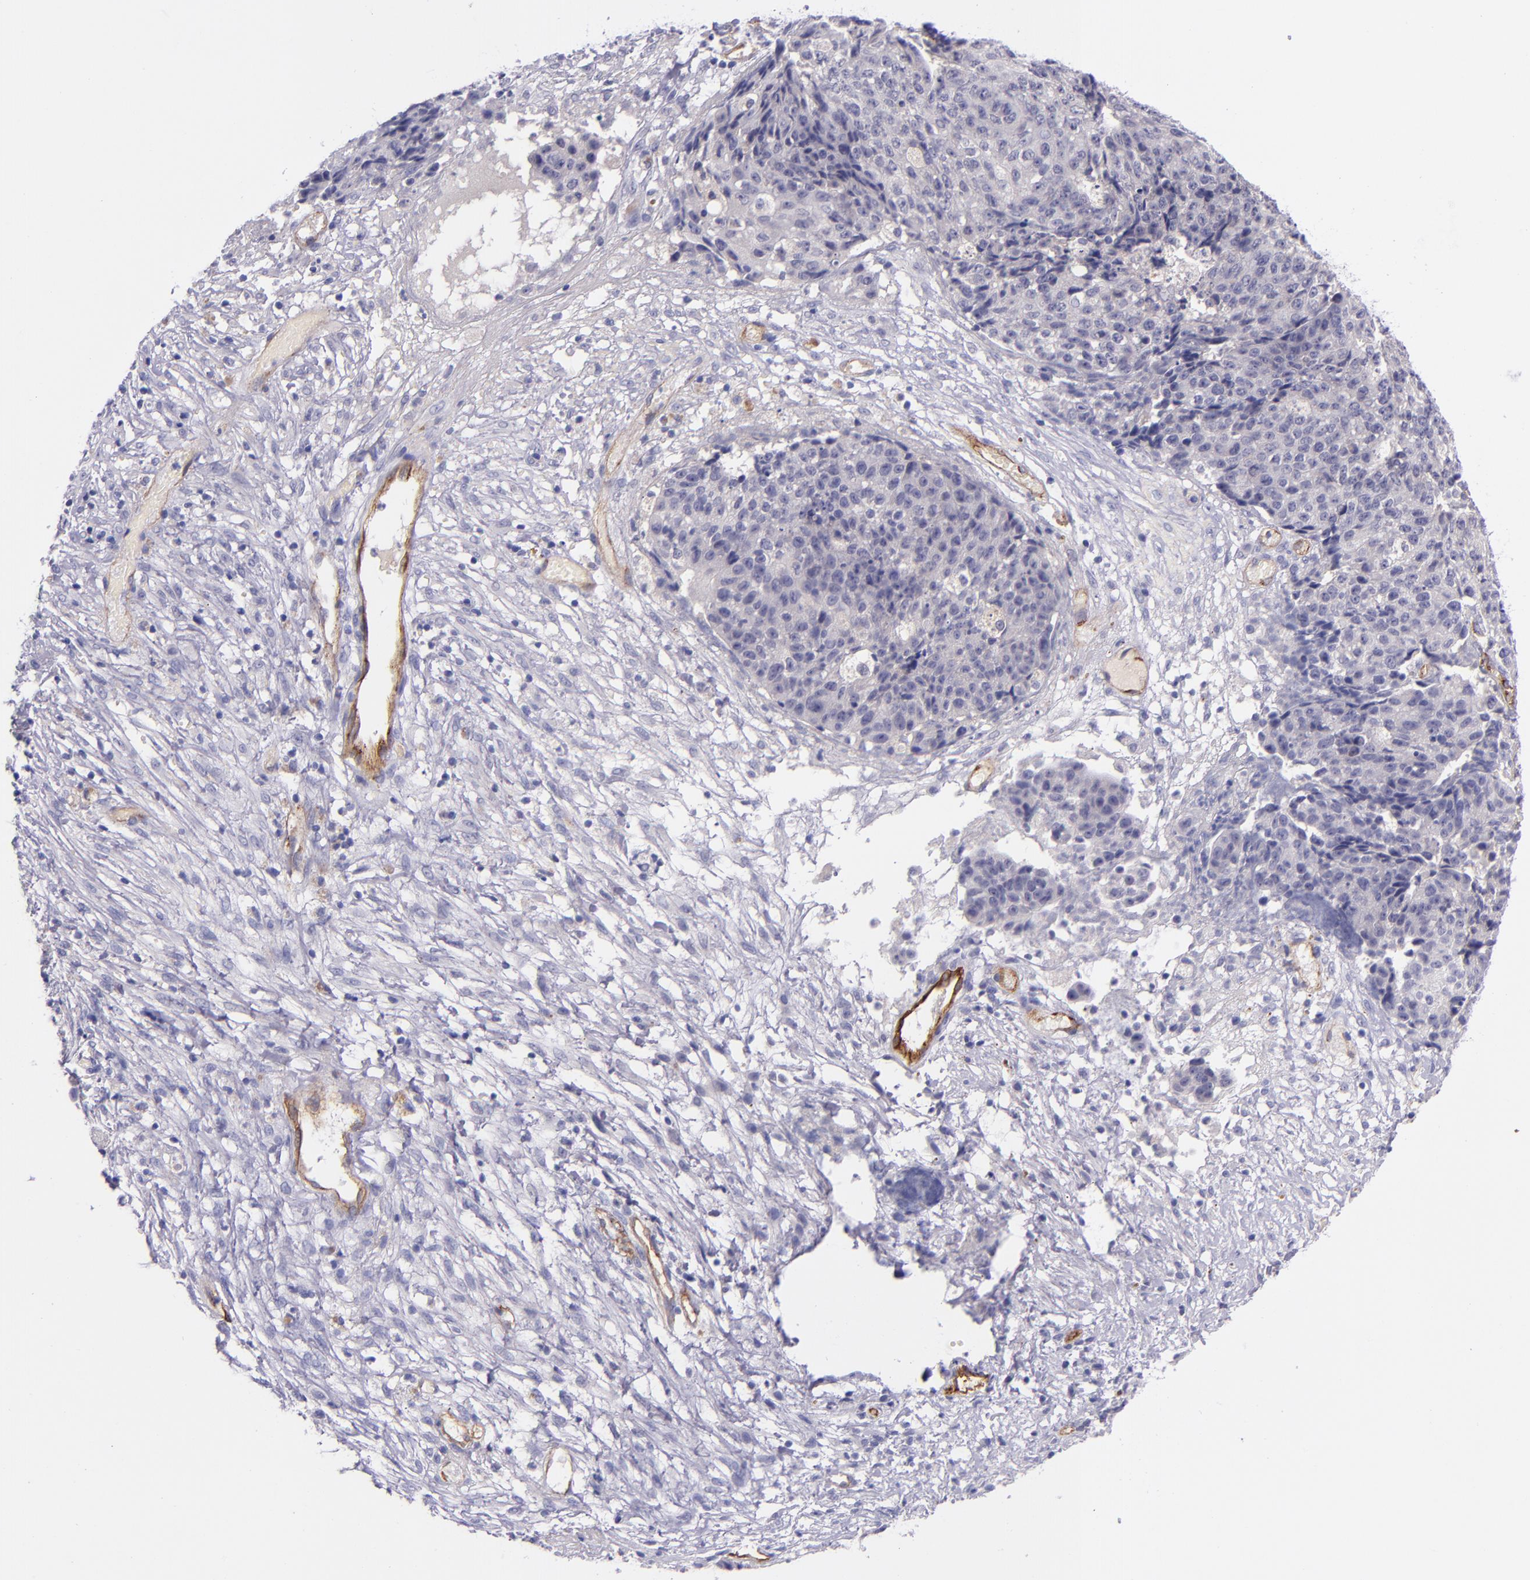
{"staining": {"intensity": "negative", "quantity": "none", "location": "none"}, "tissue": "ovarian cancer", "cell_type": "Tumor cells", "image_type": "cancer", "snomed": [{"axis": "morphology", "description": "Carcinoma, endometroid"}, {"axis": "topography", "description": "Ovary"}], "caption": "DAB immunohistochemical staining of human ovarian cancer (endometroid carcinoma) displays no significant positivity in tumor cells. (DAB IHC visualized using brightfield microscopy, high magnification).", "gene": "NOS3", "patient": {"sex": "female", "age": 42}}